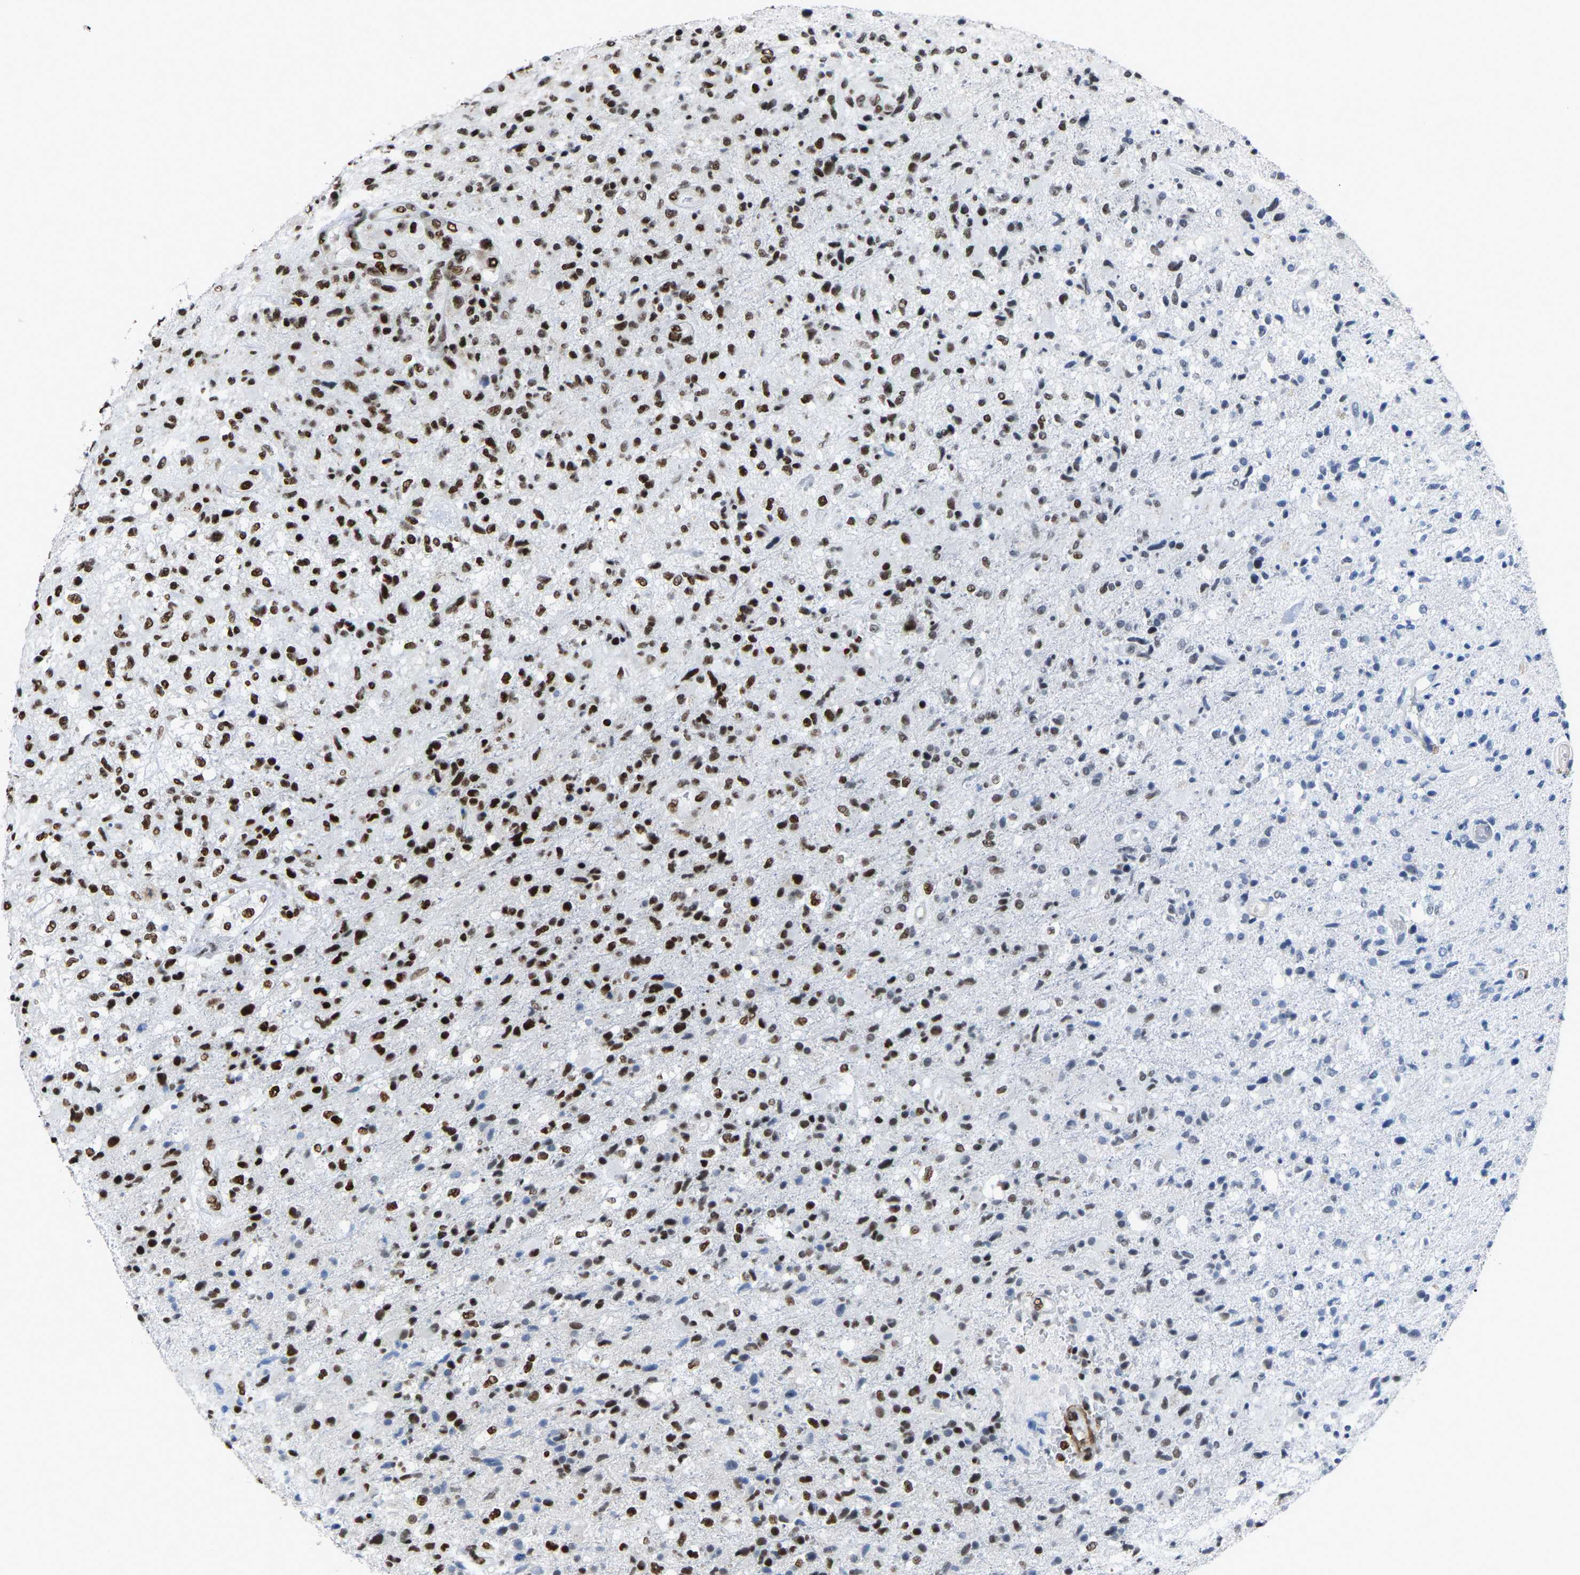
{"staining": {"intensity": "strong", "quantity": ">75%", "location": "nuclear"}, "tissue": "glioma", "cell_type": "Tumor cells", "image_type": "cancer", "snomed": [{"axis": "morphology", "description": "Glioma, malignant, High grade"}, {"axis": "topography", "description": "Brain"}], "caption": "A photomicrograph of human glioma stained for a protein exhibits strong nuclear brown staining in tumor cells. Nuclei are stained in blue.", "gene": "DDX5", "patient": {"sex": "male", "age": 72}}